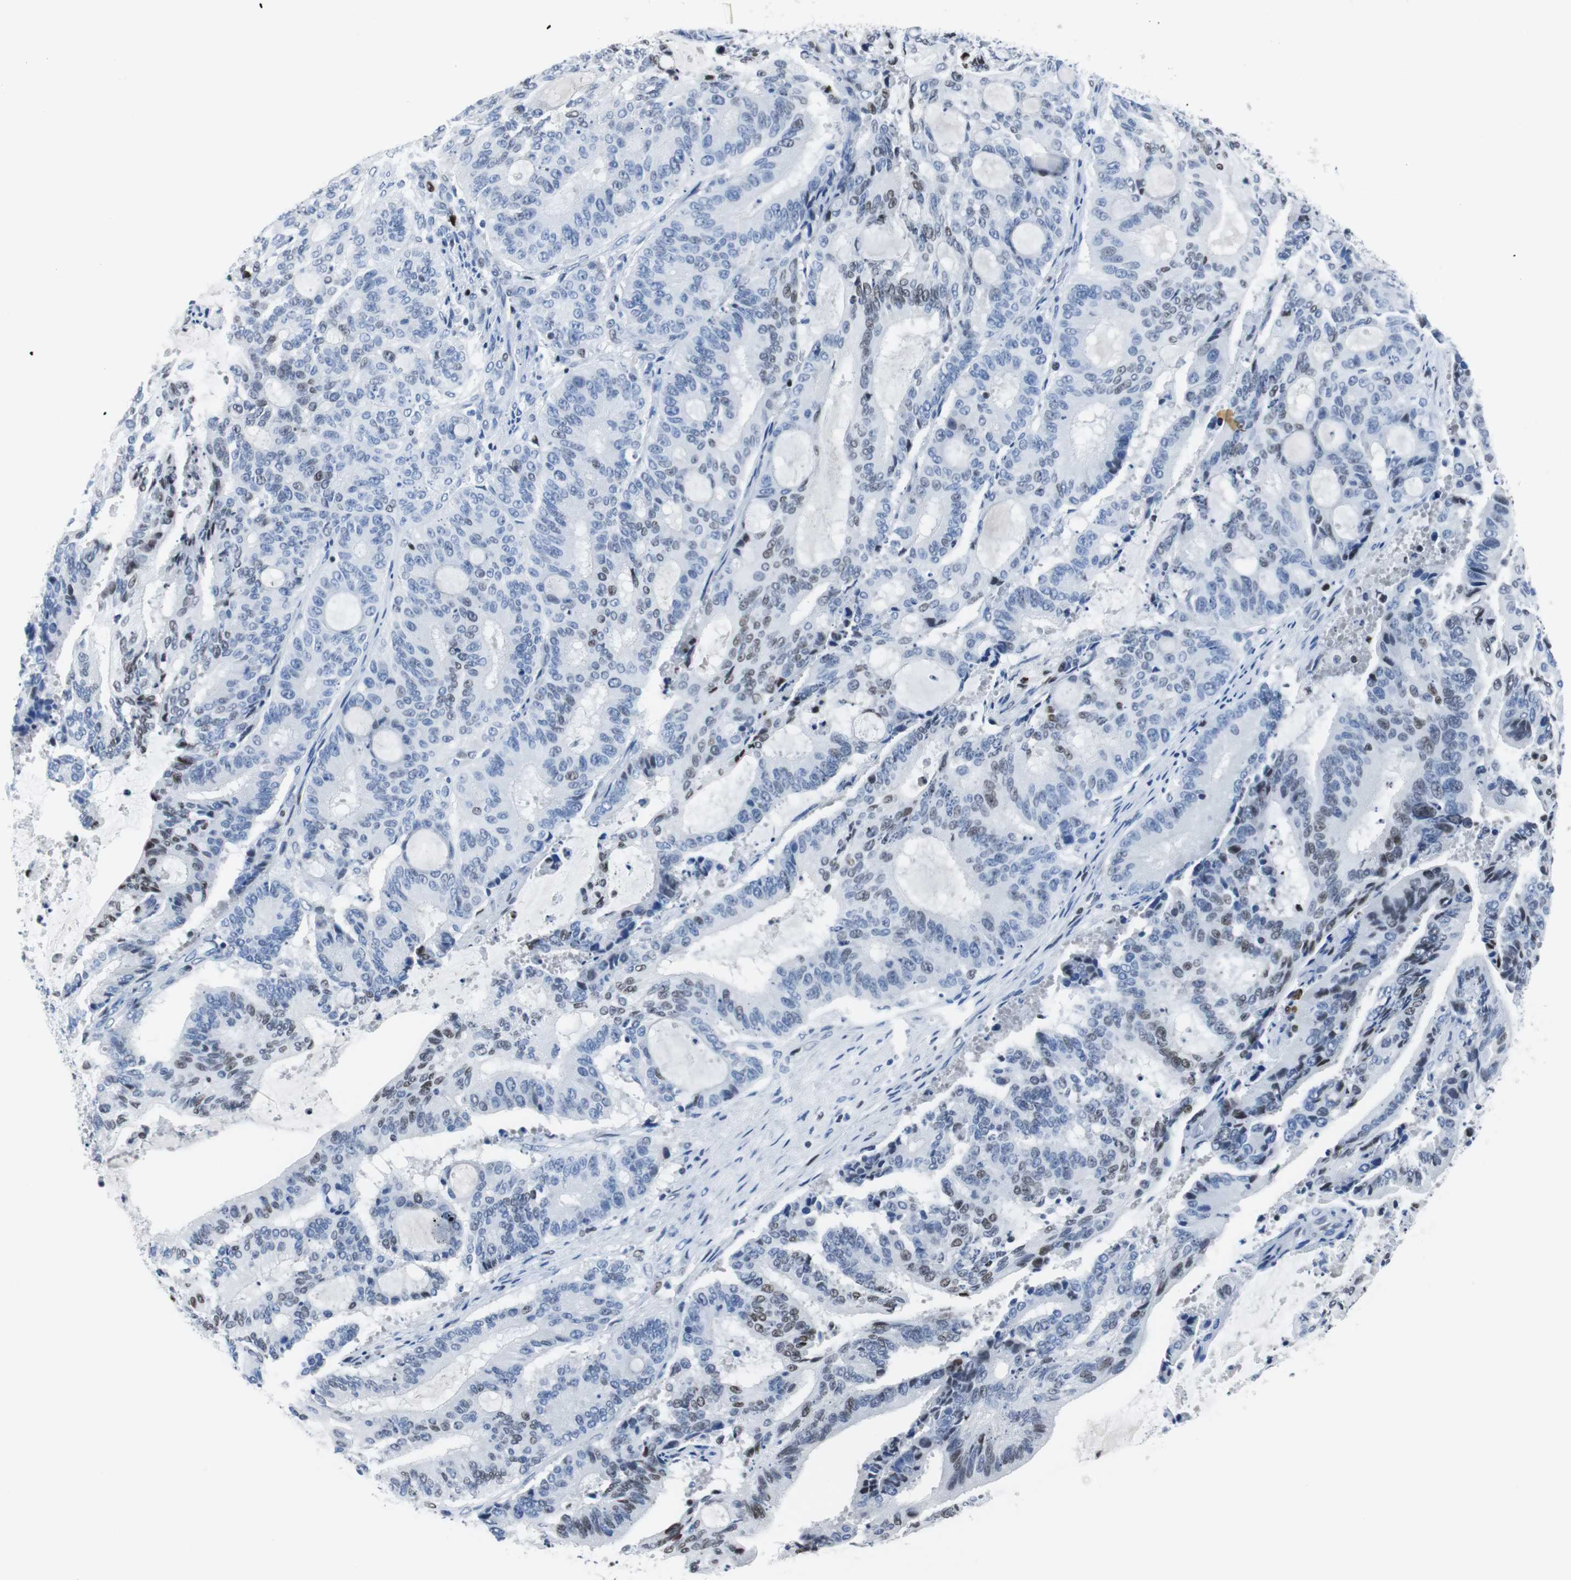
{"staining": {"intensity": "weak", "quantity": "25%-75%", "location": "nuclear"}, "tissue": "liver cancer", "cell_type": "Tumor cells", "image_type": "cancer", "snomed": [{"axis": "morphology", "description": "Cholangiocarcinoma"}, {"axis": "topography", "description": "Liver"}], "caption": "A micrograph of liver cancer (cholangiocarcinoma) stained for a protein exhibits weak nuclear brown staining in tumor cells.", "gene": "JUN", "patient": {"sex": "female", "age": 73}}